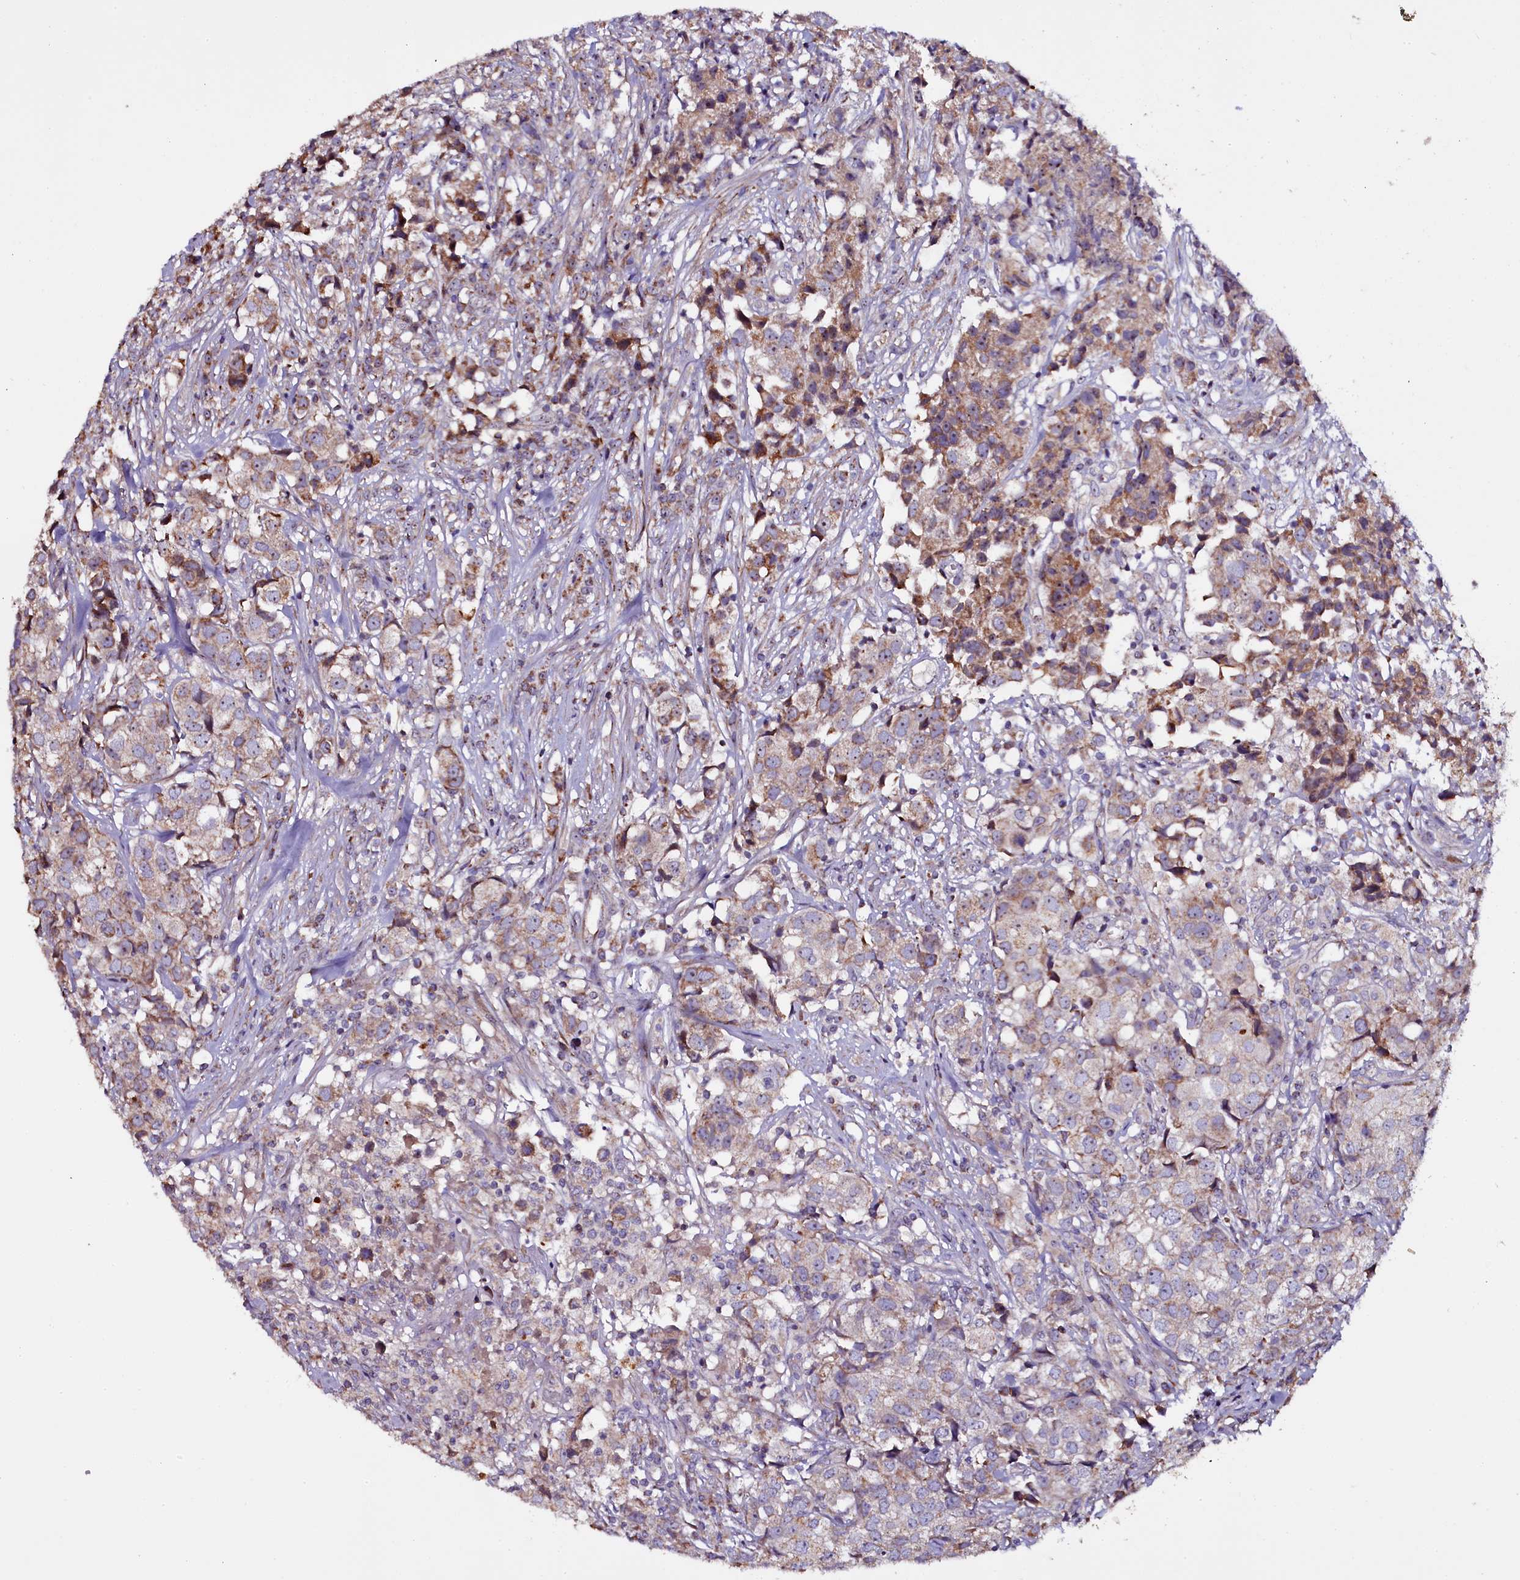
{"staining": {"intensity": "moderate", "quantity": ">75%", "location": "cytoplasmic/membranous"}, "tissue": "urothelial cancer", "cell_type": "Tumor cells", "image_type": "cancer", "snomed": [{"axis": "morphology", "description": "Urothelial carcinoma, High grade"}, {"axis": "topography", "description": "Urinary bladder"}], "caption": "A histopathology image of high-grade urothelial carcinoma stained for a protein reveals moderate cytoplasmic/membranous brown staining in tumor cells. (DAB IHC with brightfield microscopy, high magnification).", "gene": "NAA80", "patient": {"sex": "female", "age": 75}}